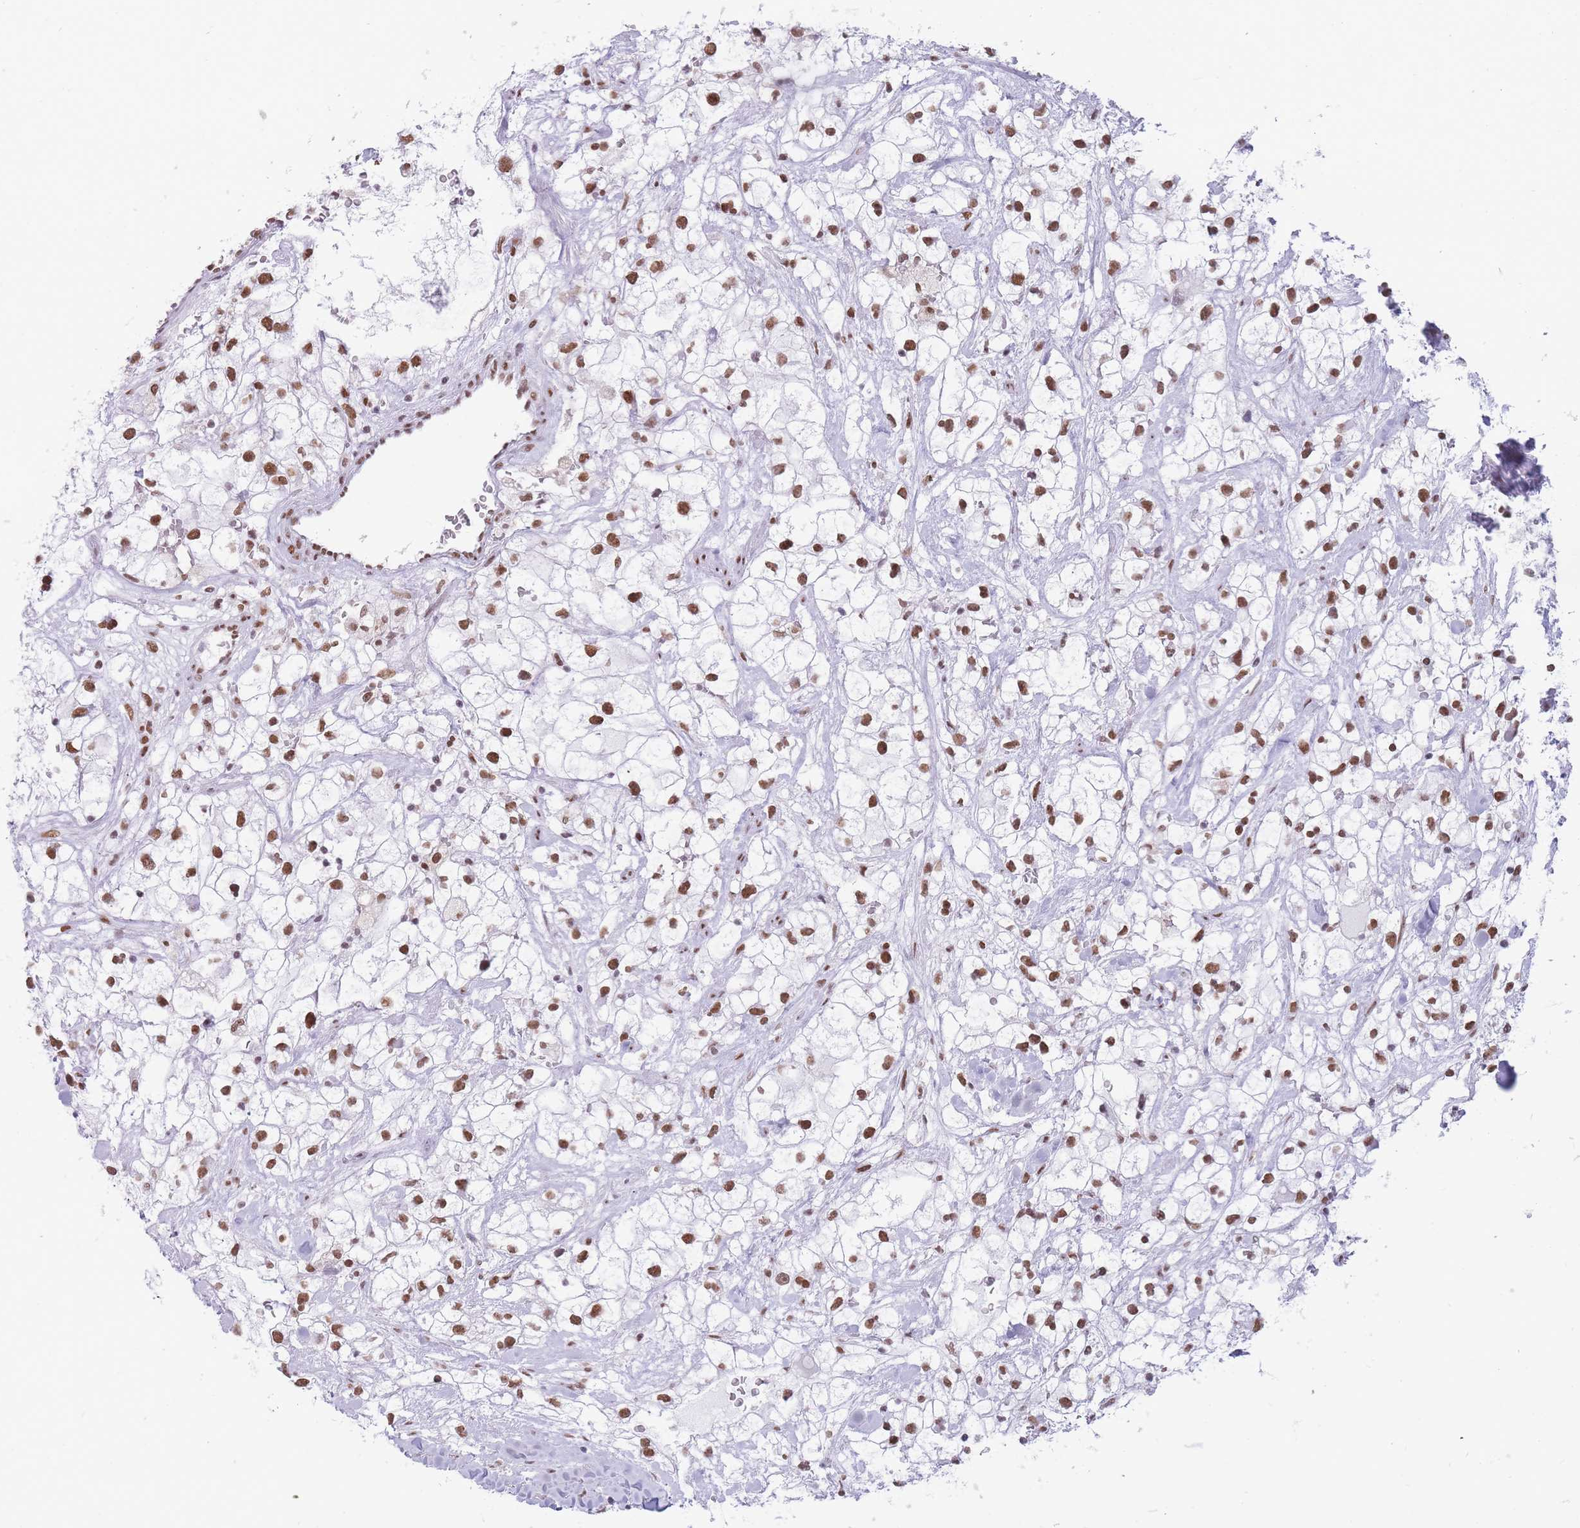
{"staining": {"intensity": "moderate", "quantity": ">75%", "location": "nuclear"}, "tissue": "renal cancer", "cell_type": "Tumor cells", "image_type": "cancer", "snomed": [{"axis": "morphology", "description": "Adenocarcinoma, NOS"}, {"axis": "topography", "description": "Kidney"}], "caption": "This photomicrograph reveals IHC staining of adenocarcinoma (renal), with medium moderate nuclear staining in approximately >75% of tumor cells.", "gene": "HNRNPUL1", "patient": {"sex": "male", "age": 59}}